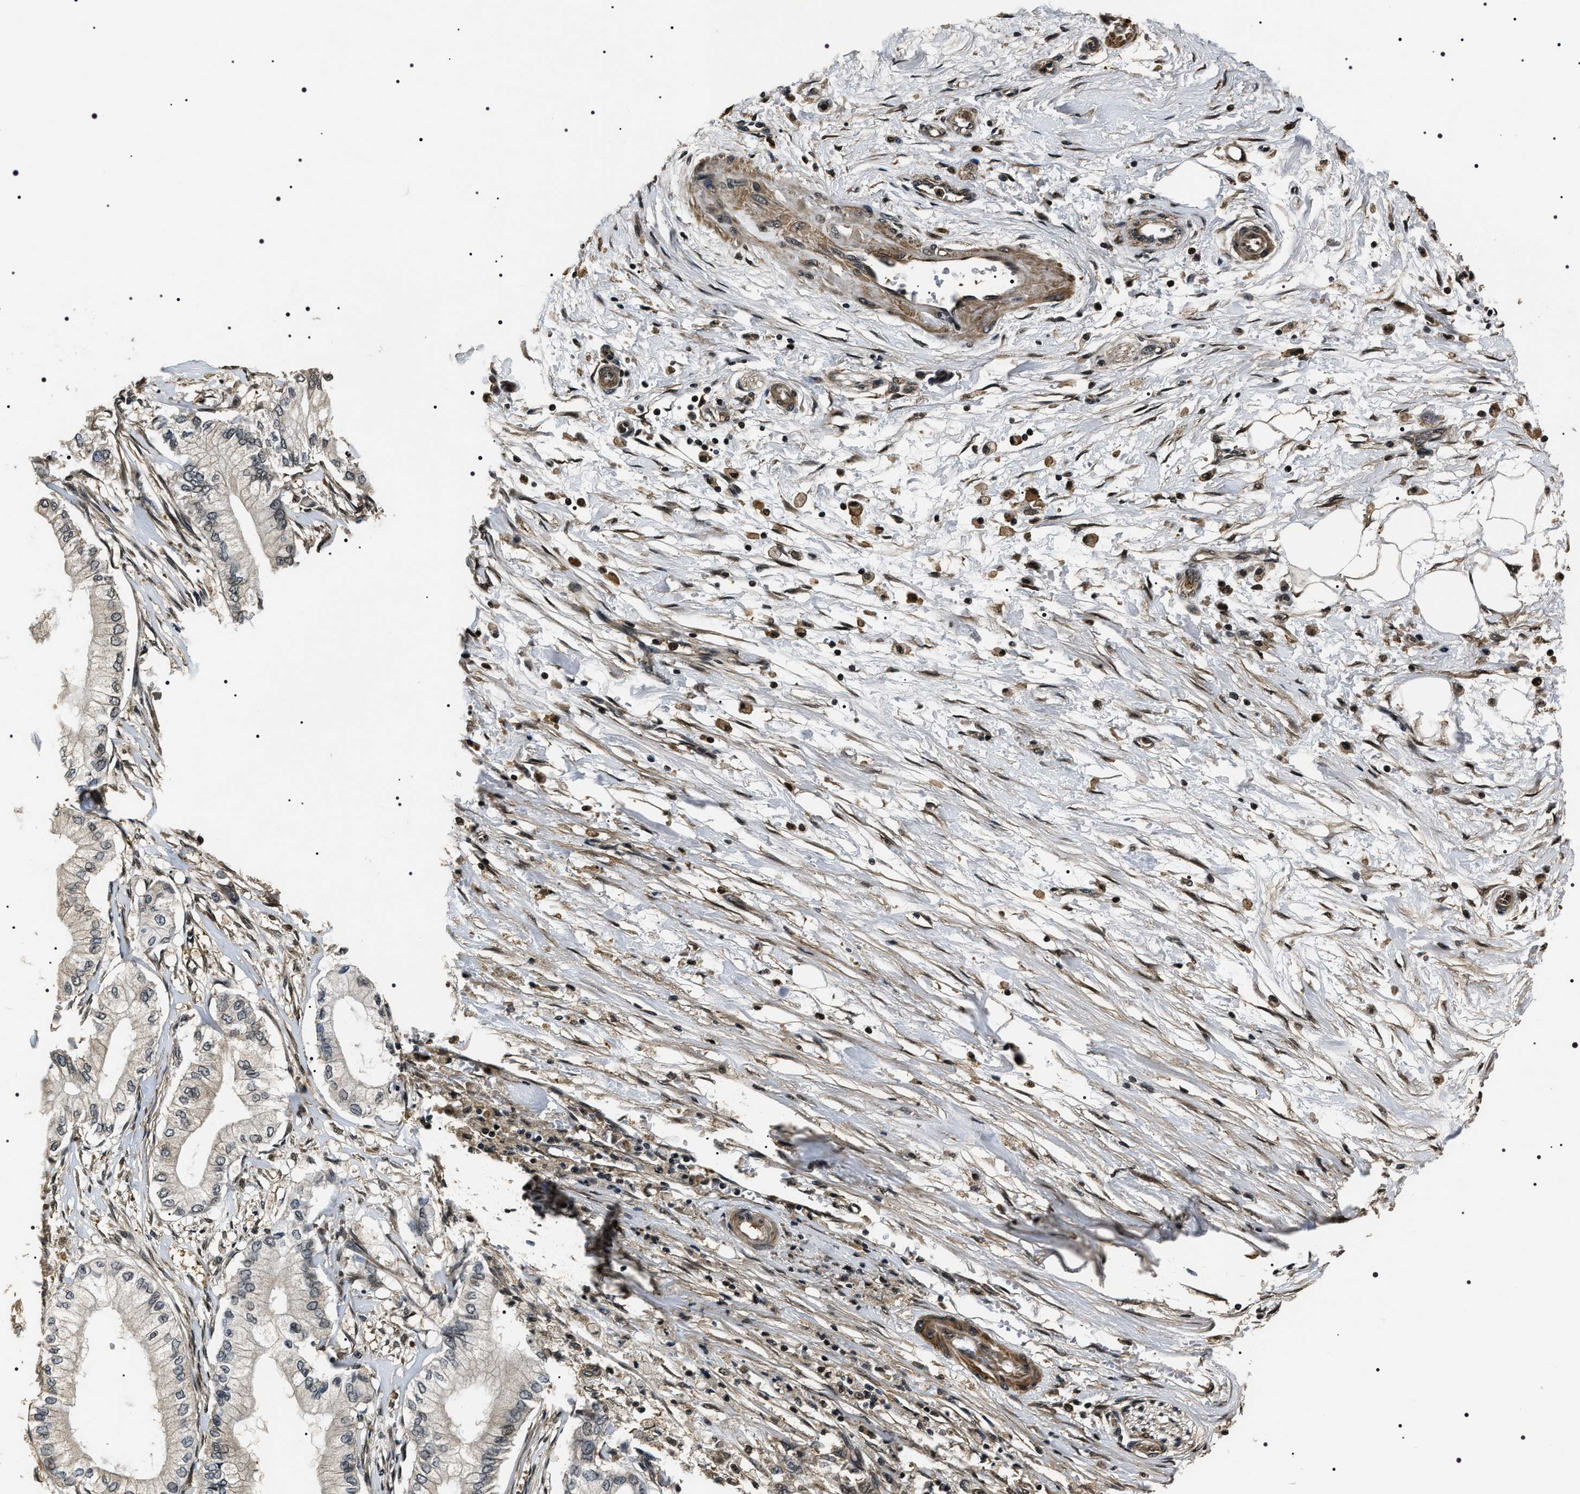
{"staining": {"intensity": "negative", "quantity": "none", "location": "none"}, "tissue": "pancreatic cancer", "cell_type": "Tumor cells", "image_type": "cancer", "snomed": [{"axis": "morphology", "description": "Adenocarcinoma, NOS"}, {"axis": "topography", "description": "Pancreas"}], "caption": "IHC of human pancreatic cancer (adenocarcinoma) exhibits no positivity in tumor cells.", "gene": "ARHGAP22", "patient": {"sex": "male", "age": 70}}